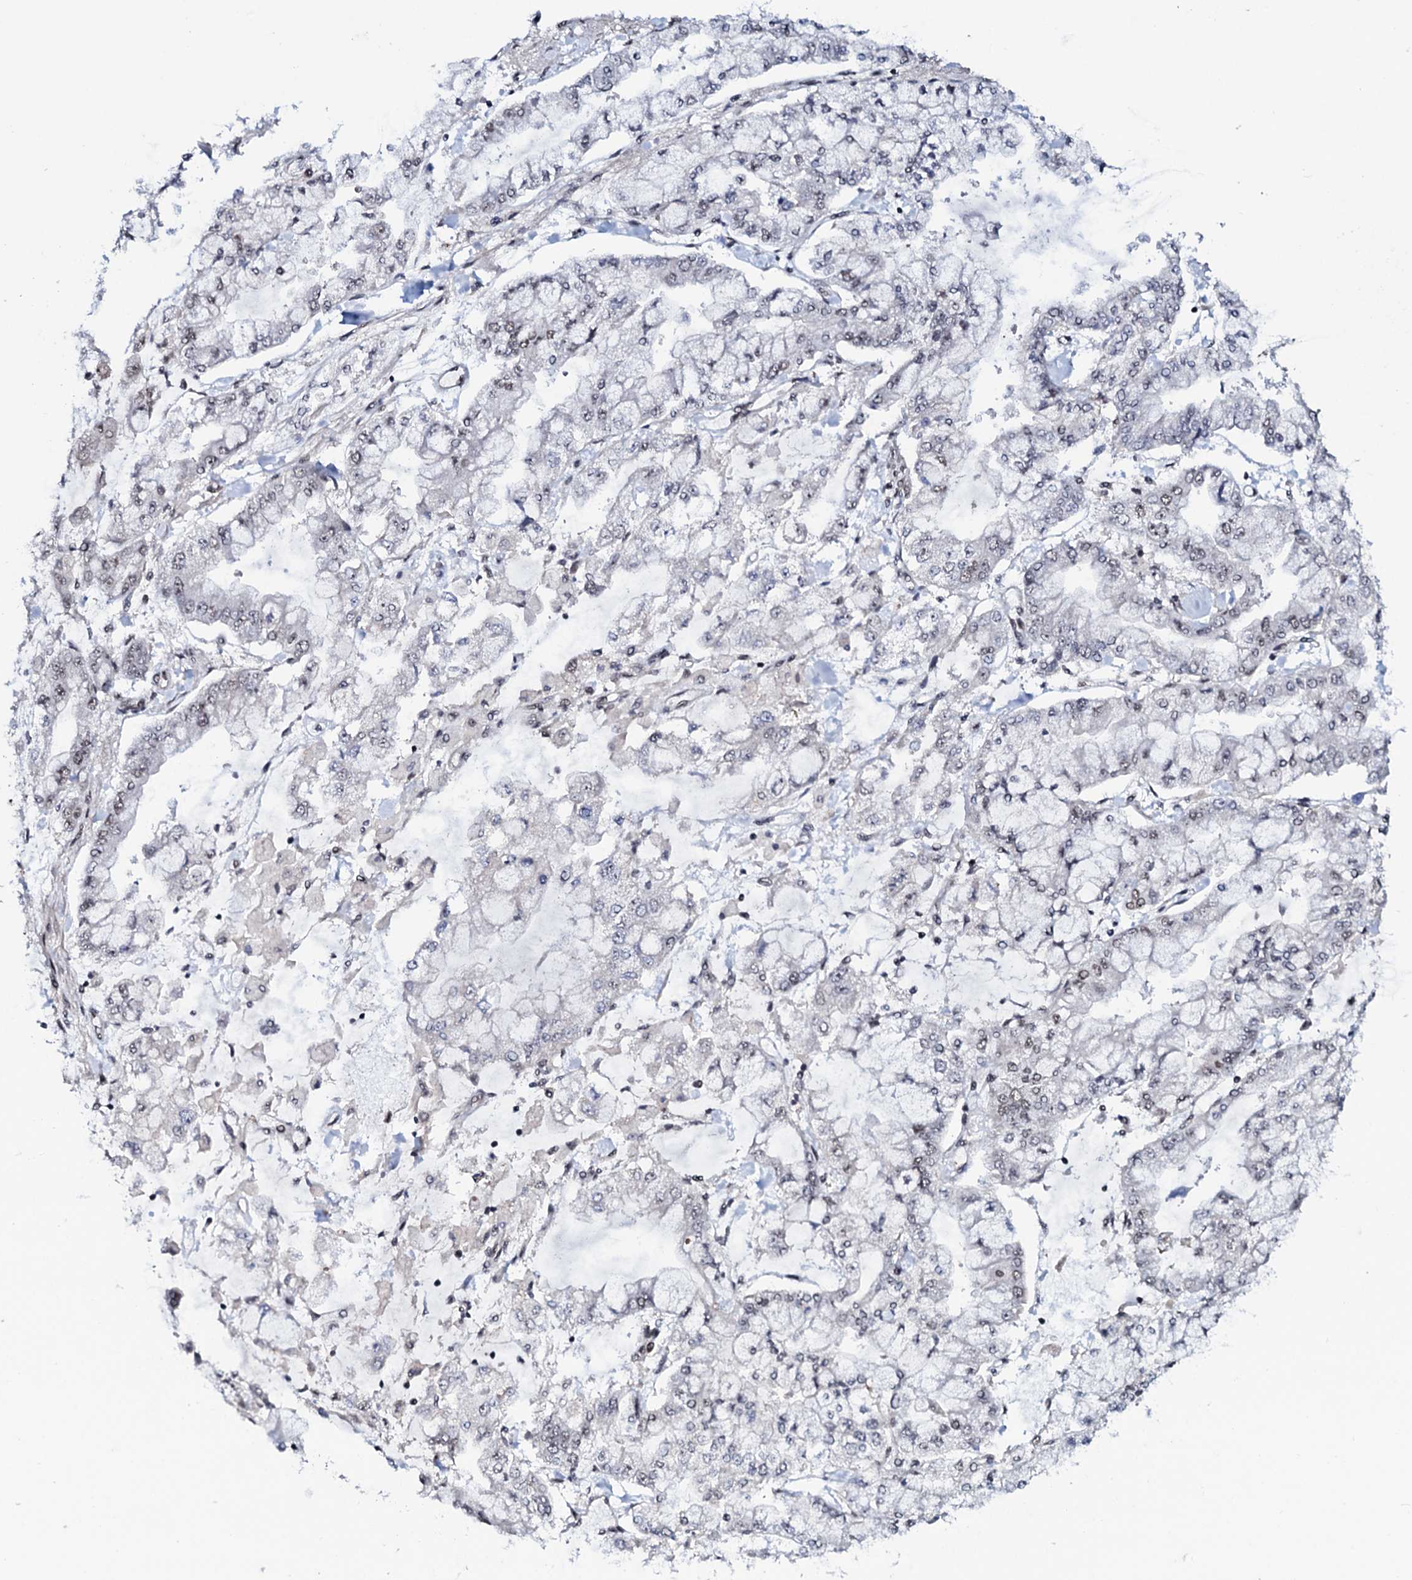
{"staining": {"intensity": "weak", "quantity": "<25%", "location": "nuclear"}, "tissue": "stomach cancer", "cell_type": "Tumor cells", "image_type": "cancer", "snomed": [{"axis": "morphology", "description": "Normal tissue, NOS"}, {"axis": "morphology", "description": "Adenocarcinoma, NOS"}, {"axis": "topography", "description": "Stomach, upper"}, {"axis": "topography", "description": "Stomach"}], "caption": "An immunohistochemistry (IHC) image of stomach cancer is shown. There is no staining in tumor cells of stomach cancer. The staining is performed using DAB (3,3'-diaminobenzidine) brown chromogen with nuclei counter-stained in using hematoxylin.", "gene": "PRPF18", "patient": {"sex": "male", "age": 76}}